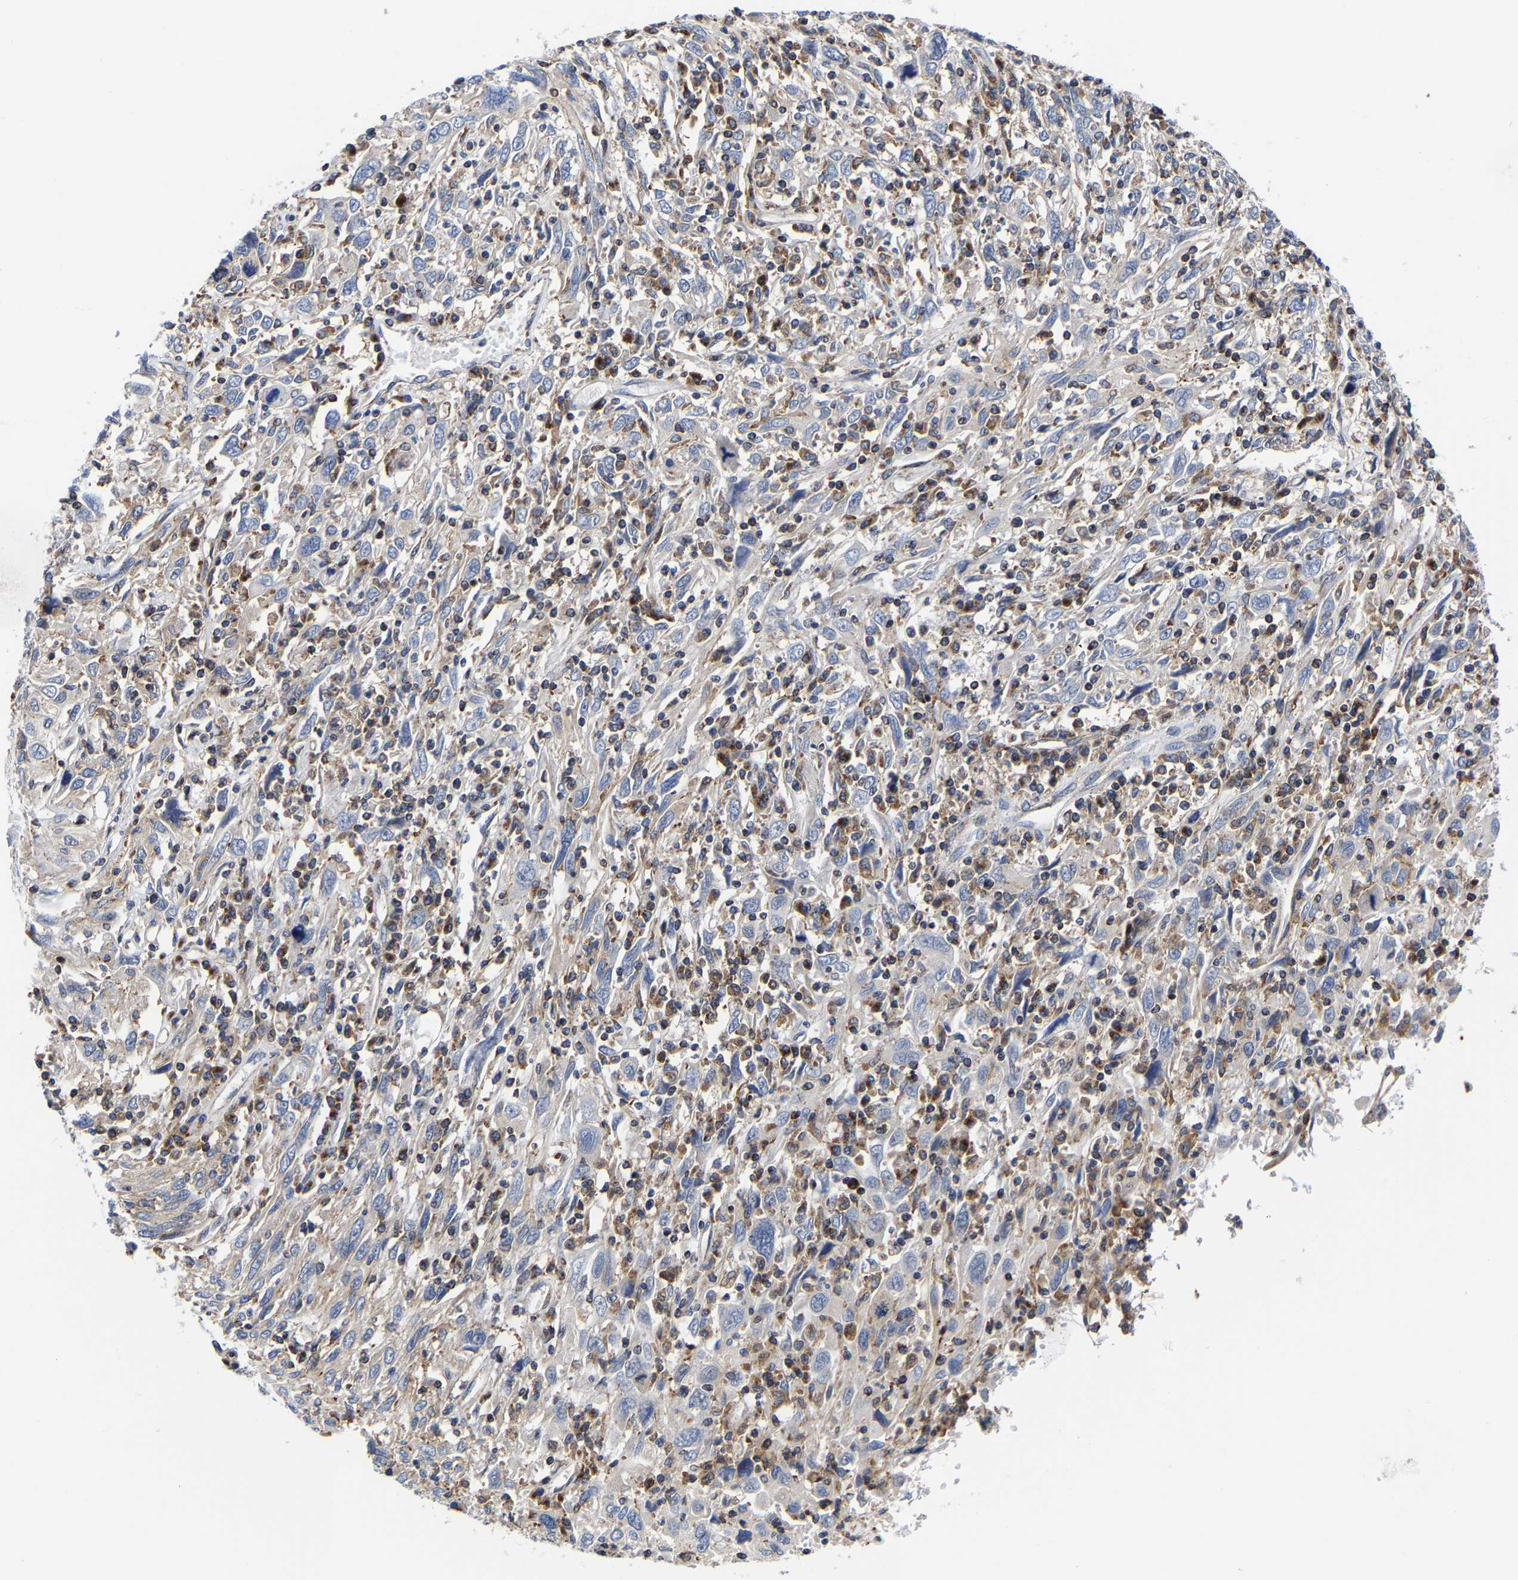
{"staining": {"intensity": "negative", "quantity": "none", "location": "none"}, "tissue": "cervical cancer", "cell_type": "Tumor cells", "image_type": "cancer", "snomed": [{"axis": "morphology", "description": "Squamous cell carcinoma, NOS"}, {"axis": "topography", "description": "Cervix"}], "caption": "Immunohistochemistry (IHC) micrograph of human cervical cancer (squamous cell carcinoma) stained for a protein (brown), which exhibits no staining in tumor cells. (IHC, brightfield microscopy, high magnification).", "gene": "PFKFB3", "patient": {"sex": "female", "age": 46}}